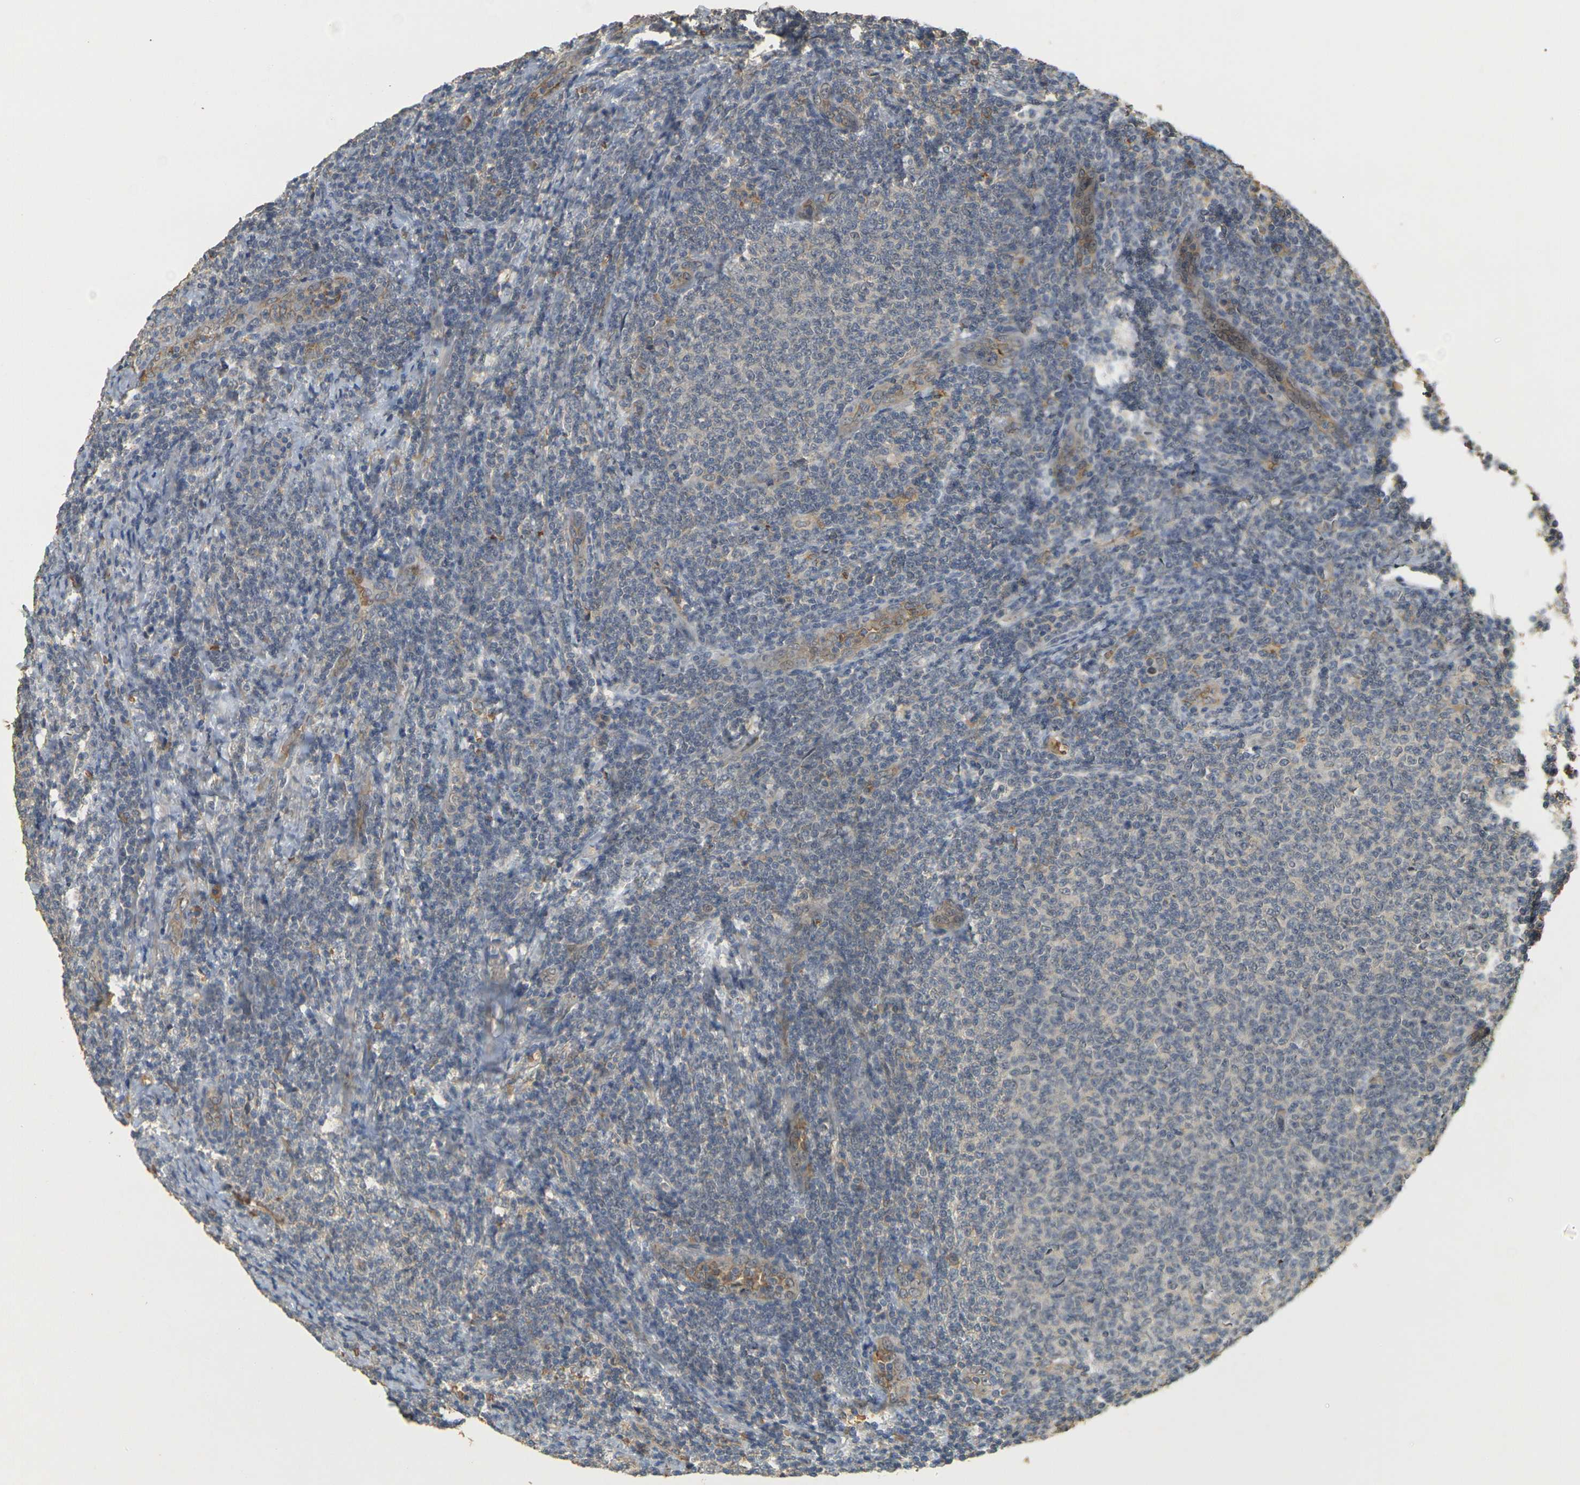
{"staining": {"intensity": "negative", "quantity": "none", "location": "none"}, "tissue": "lymphoma", "cell_type": "Tumor cells", "image_type": "cancer", "snomed": [{"axis": "morphology", "description": "Malignant lymphoma, non-Hodgkin's type, Low grade"}, {"axis": "topography", "description": "Lymph node"}], "caption": "There is no significant positivity in tumor cells of malignant lymphoma, non-Hodgkin's type (low-grade). Brightfield microscopy of immunohistochemistry (IHC) stained with DAB (3,3'-diaminobenzidine) (brown) and hematoxylin (blue), captured at high magnification.", "gene": "MEGF9", "patient": {"sex": "male", "age": 66}}